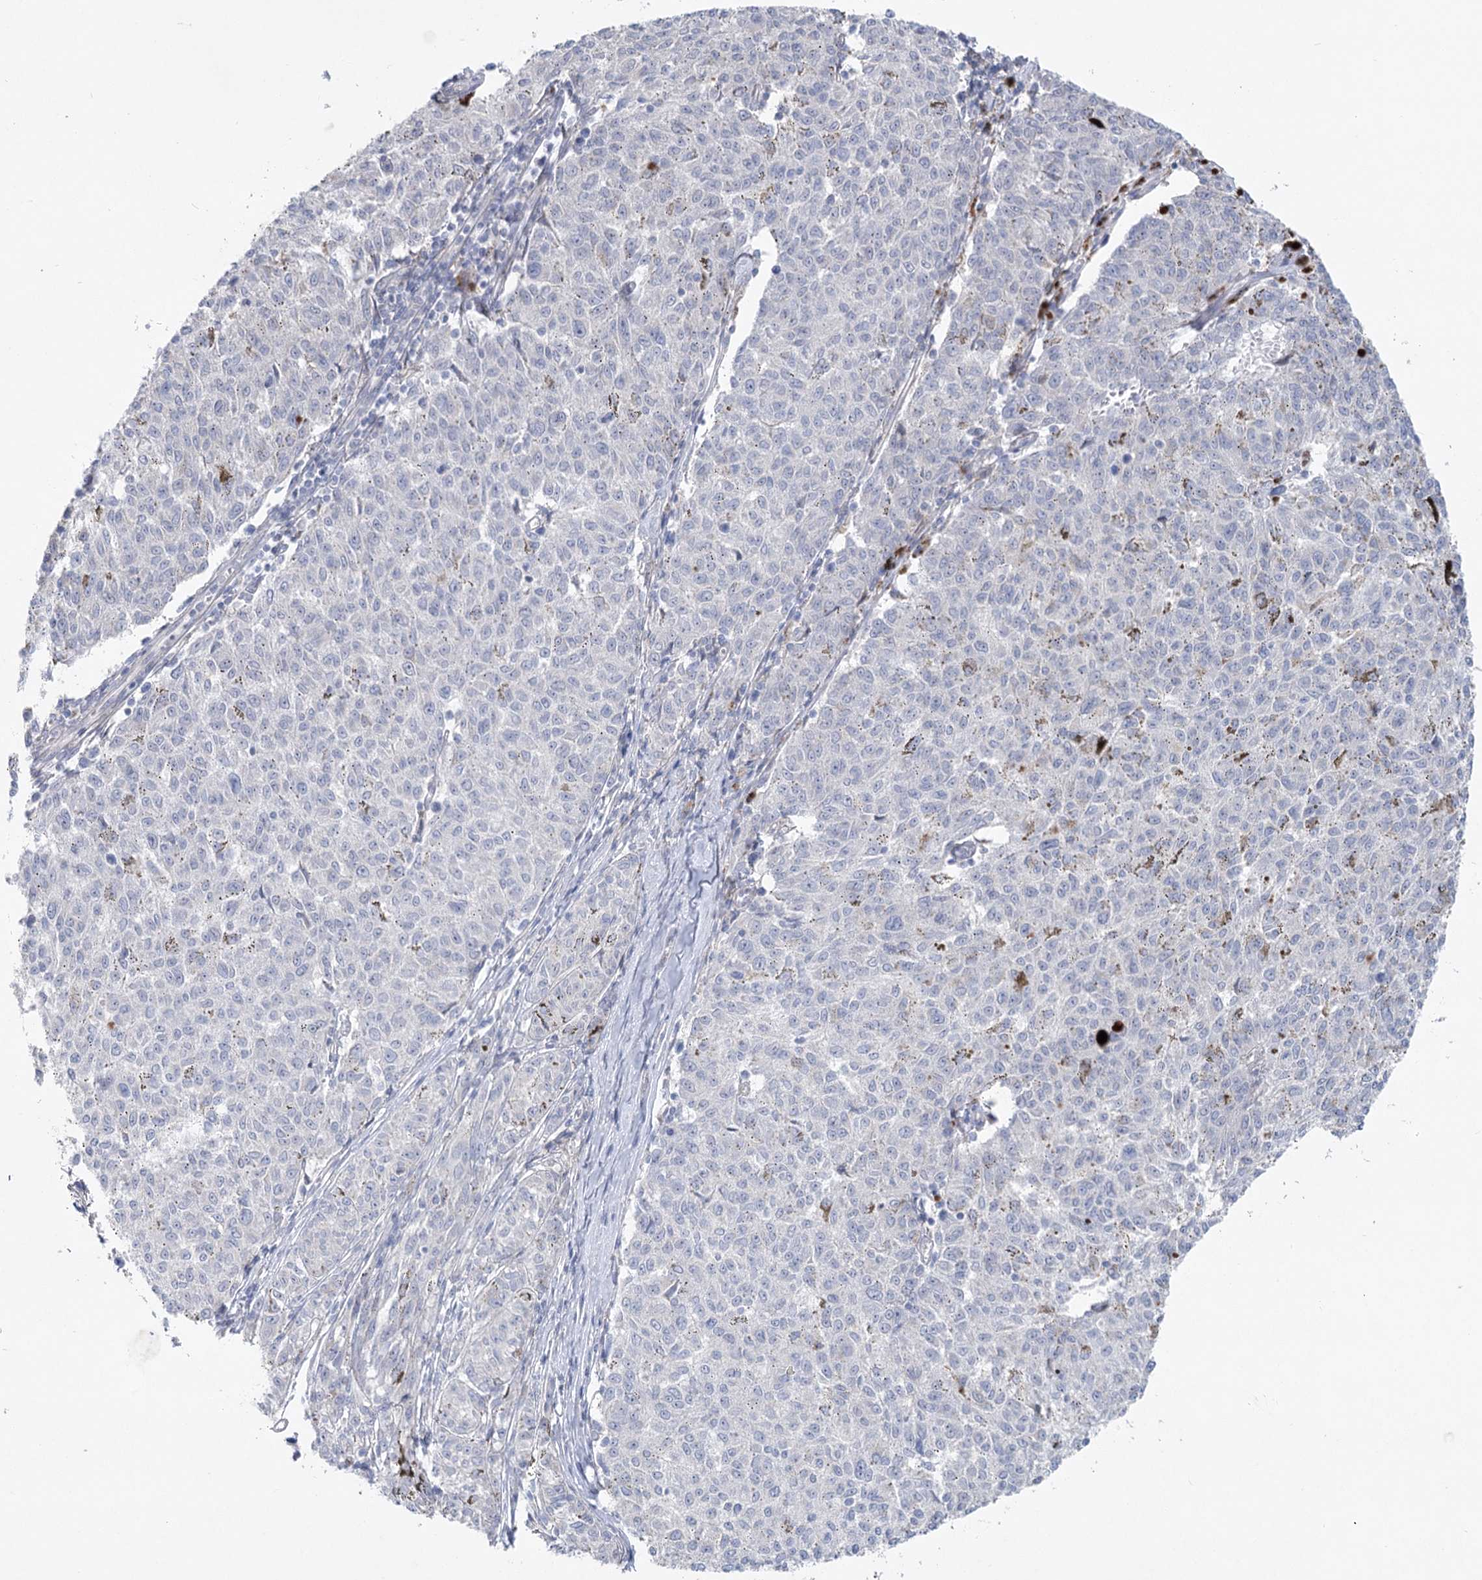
{"staining": {"intensity": "negative", "quantity": "none", "location": "none"}, "tissue": "melanoma", "cell_type": "Tumor cells", "image_type": "cancer", "snomed": [{"axis": "morphology", "description": "Malignant melanoma, NOS"}, {"axis": "topography", "description": "Skin"}], "caption": "This is an IHC histopathology image of malignant melanoma. There is no positivity in tumor cells.", "gene": "SCN11A", "patient": {"sex": "female", "age": 72}}